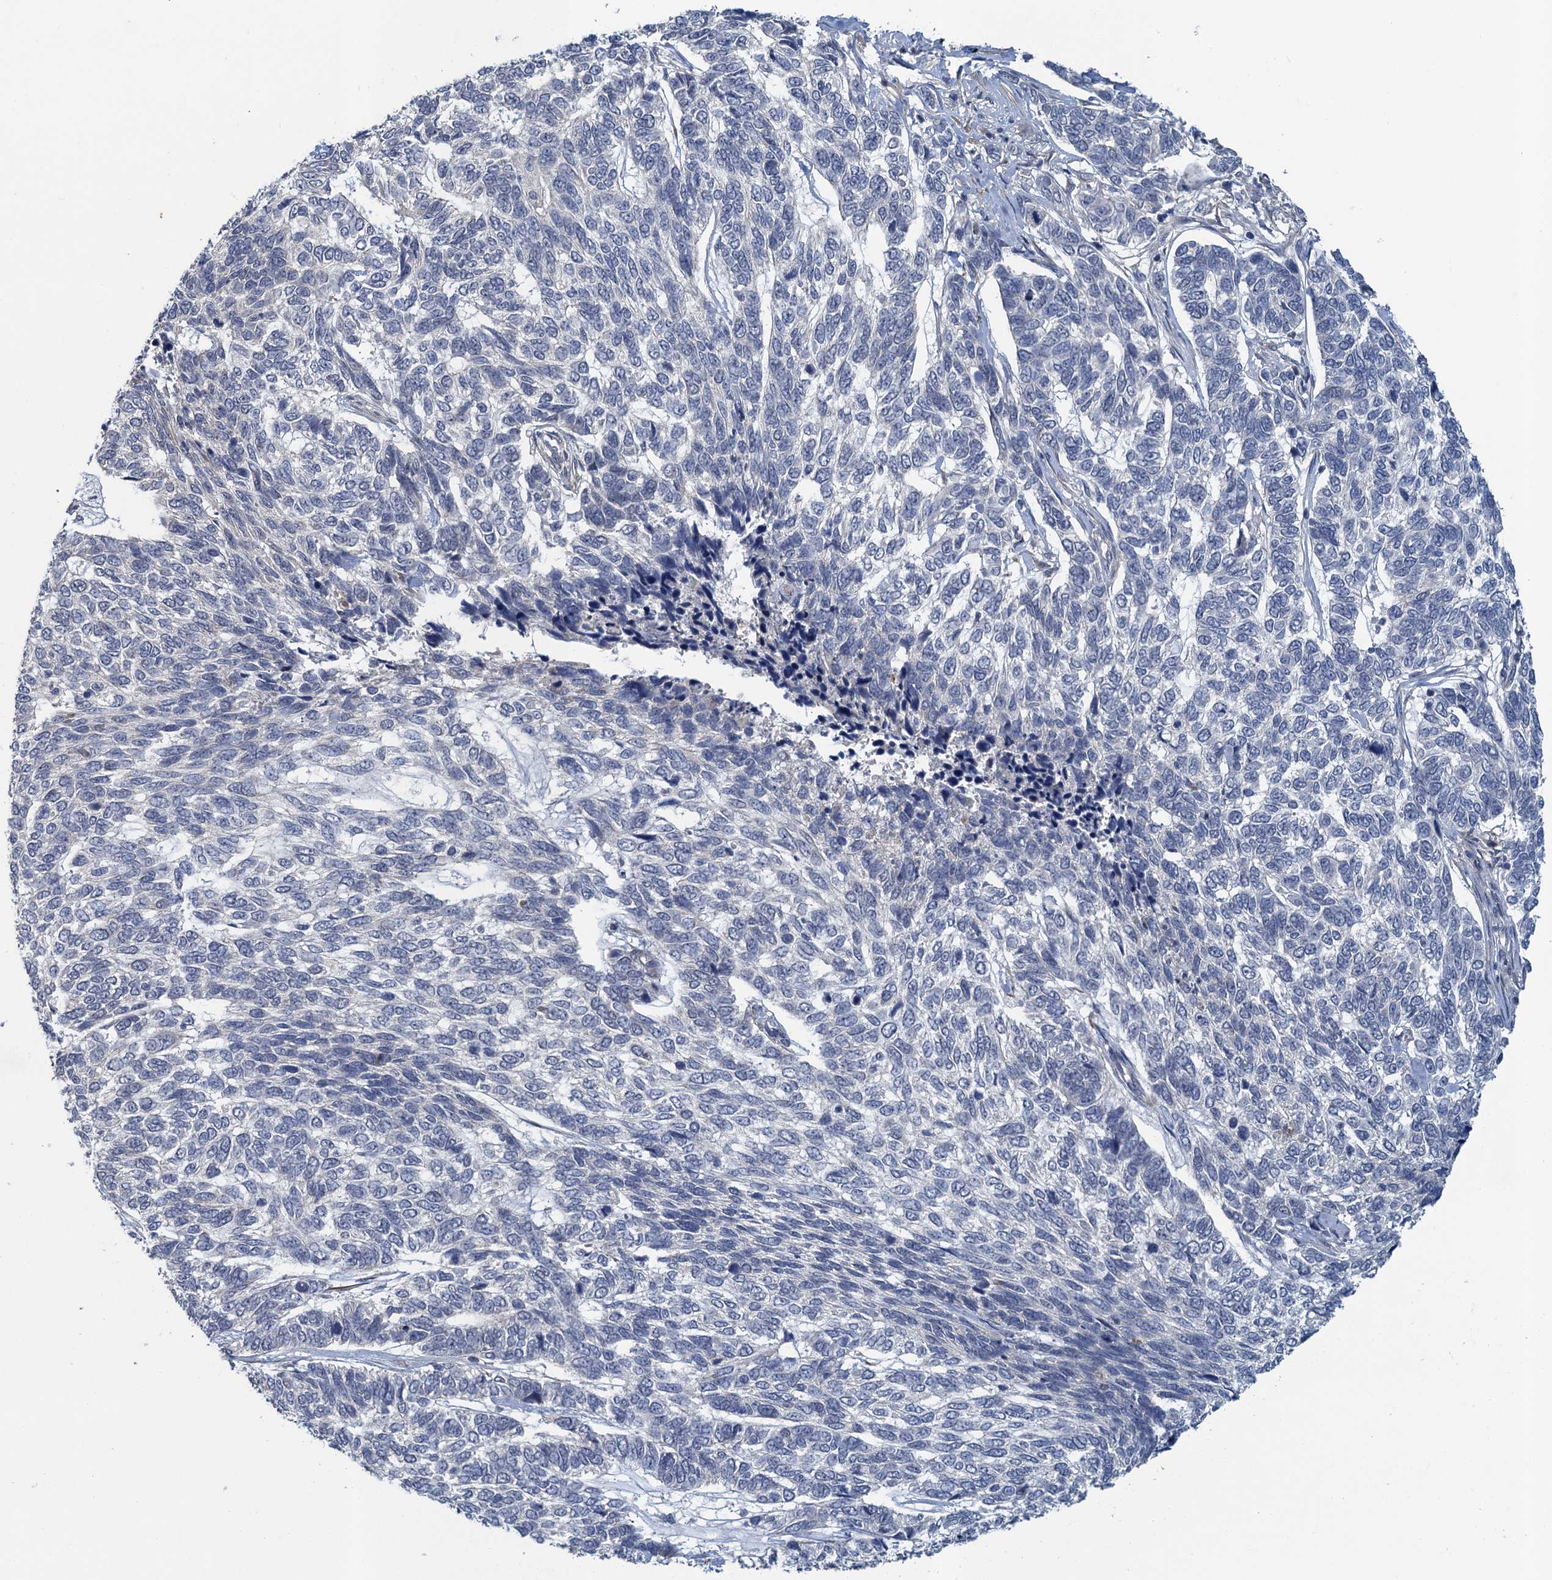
{"staining": {"intensity": "negative", "quantity": "none", "location": "none"}, "tissue": "skin cancer", "cell_type": "Tumor cells", "image_type": "cancer", "snomed": [{"axis": "morphology", "description": "Basal cell carcinoma"}, {"axis": "topography", "description": "Skin"}], "caption": "Photomicrograph shows no protein expression in tumor cells of basal cell carcinoma (skin) tissue.", "gene": "MRFAP1", "patient": {"sex": "female", "age": 65}}